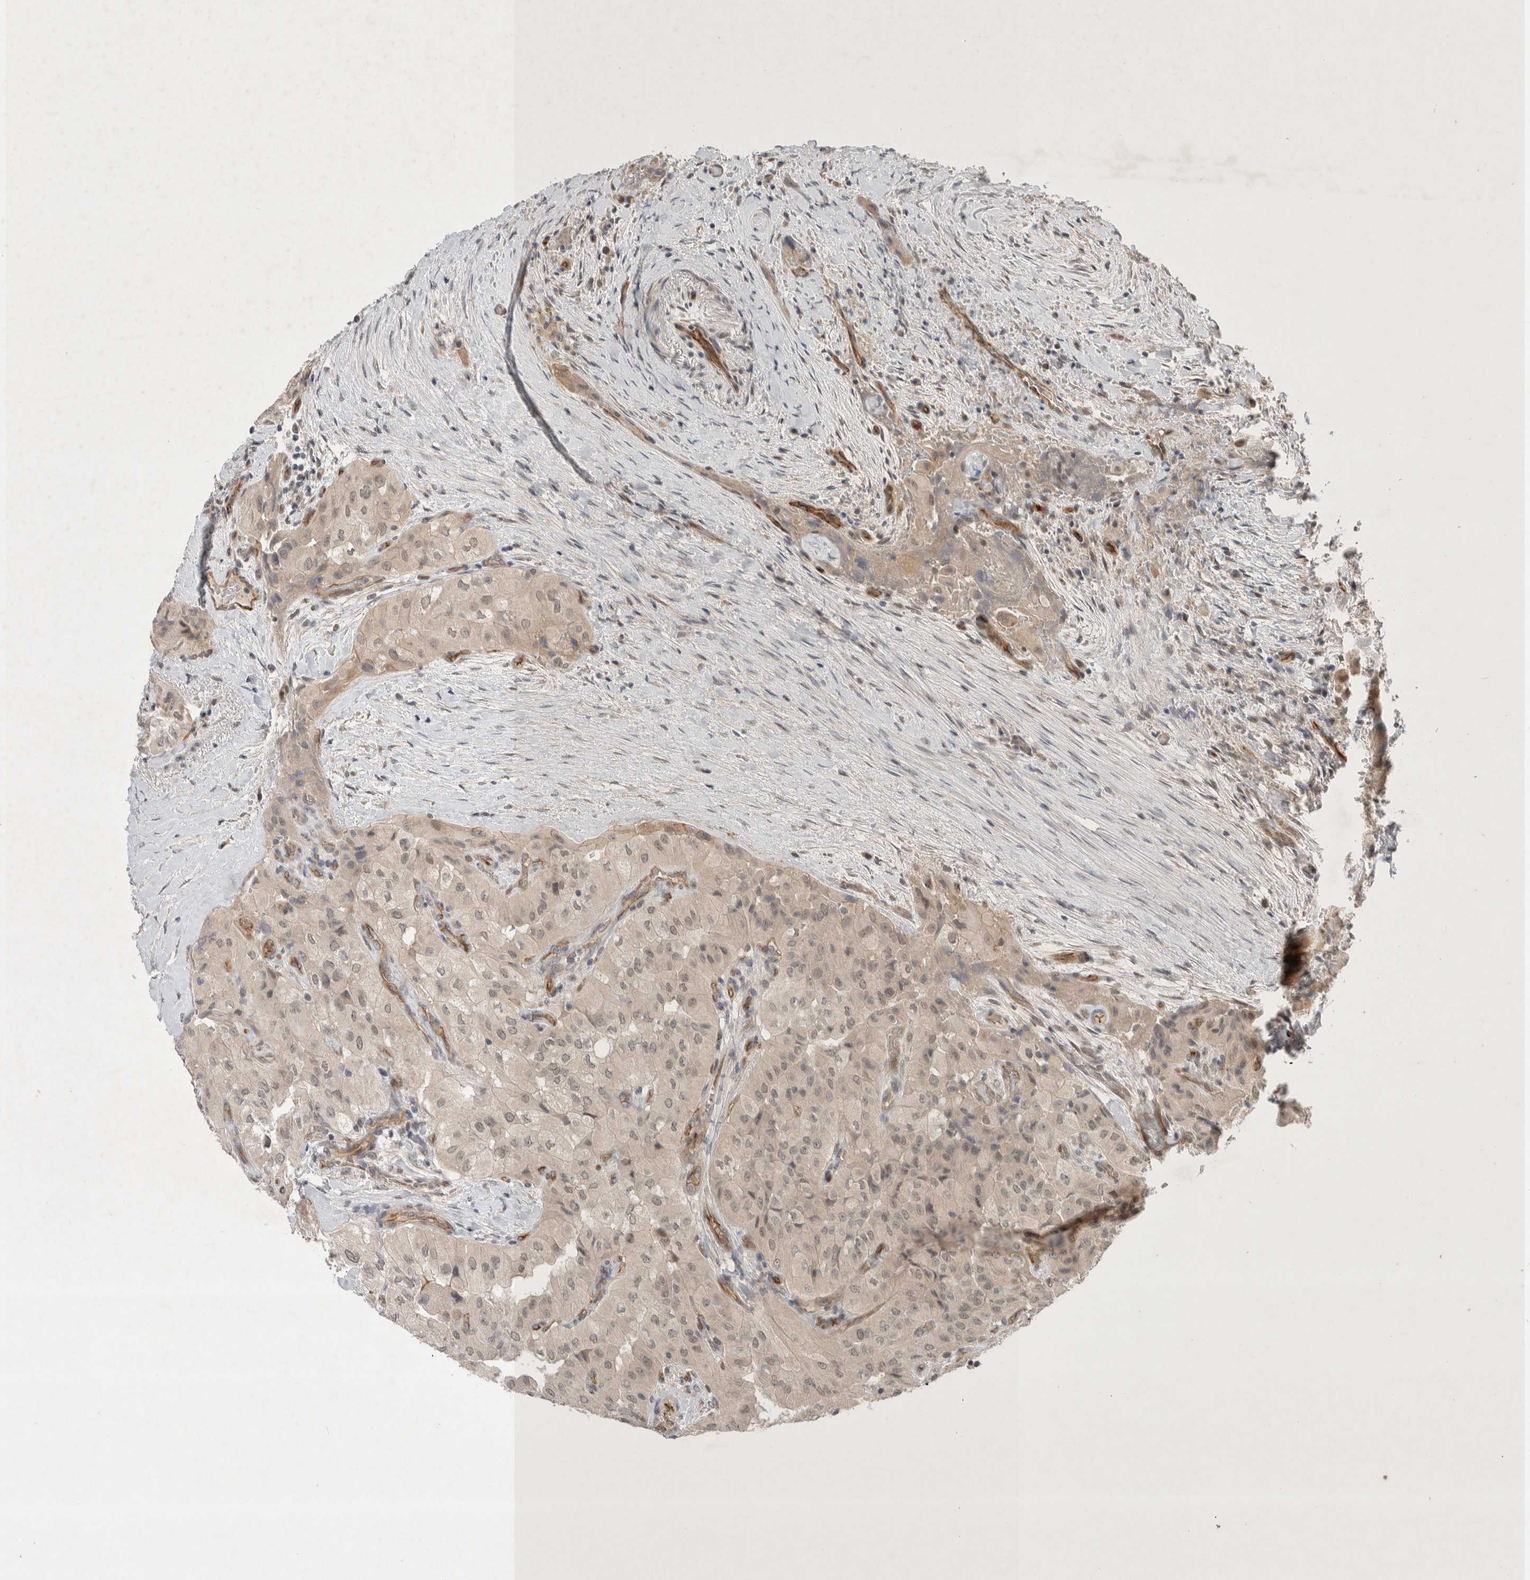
{"staining": {"intensity": "negative", "quantity": "<25%", "location": "cytoplasmic/membranous"}, "tissue": "thyroid cancer", "cell_type": "Tumor cells", "image_type": "cancer", "snomed": [{"axis": "morphology", "description": "Papillary adenocarcinoma, NOS"}, {"axis": "topography", "description": "Thyroid gland"}], "caption": "Tumor cells are negative for brown protein staining in thyroid cancer.", "gene": "ZNF704", "patient": {"sex": "female", "age": 59}}